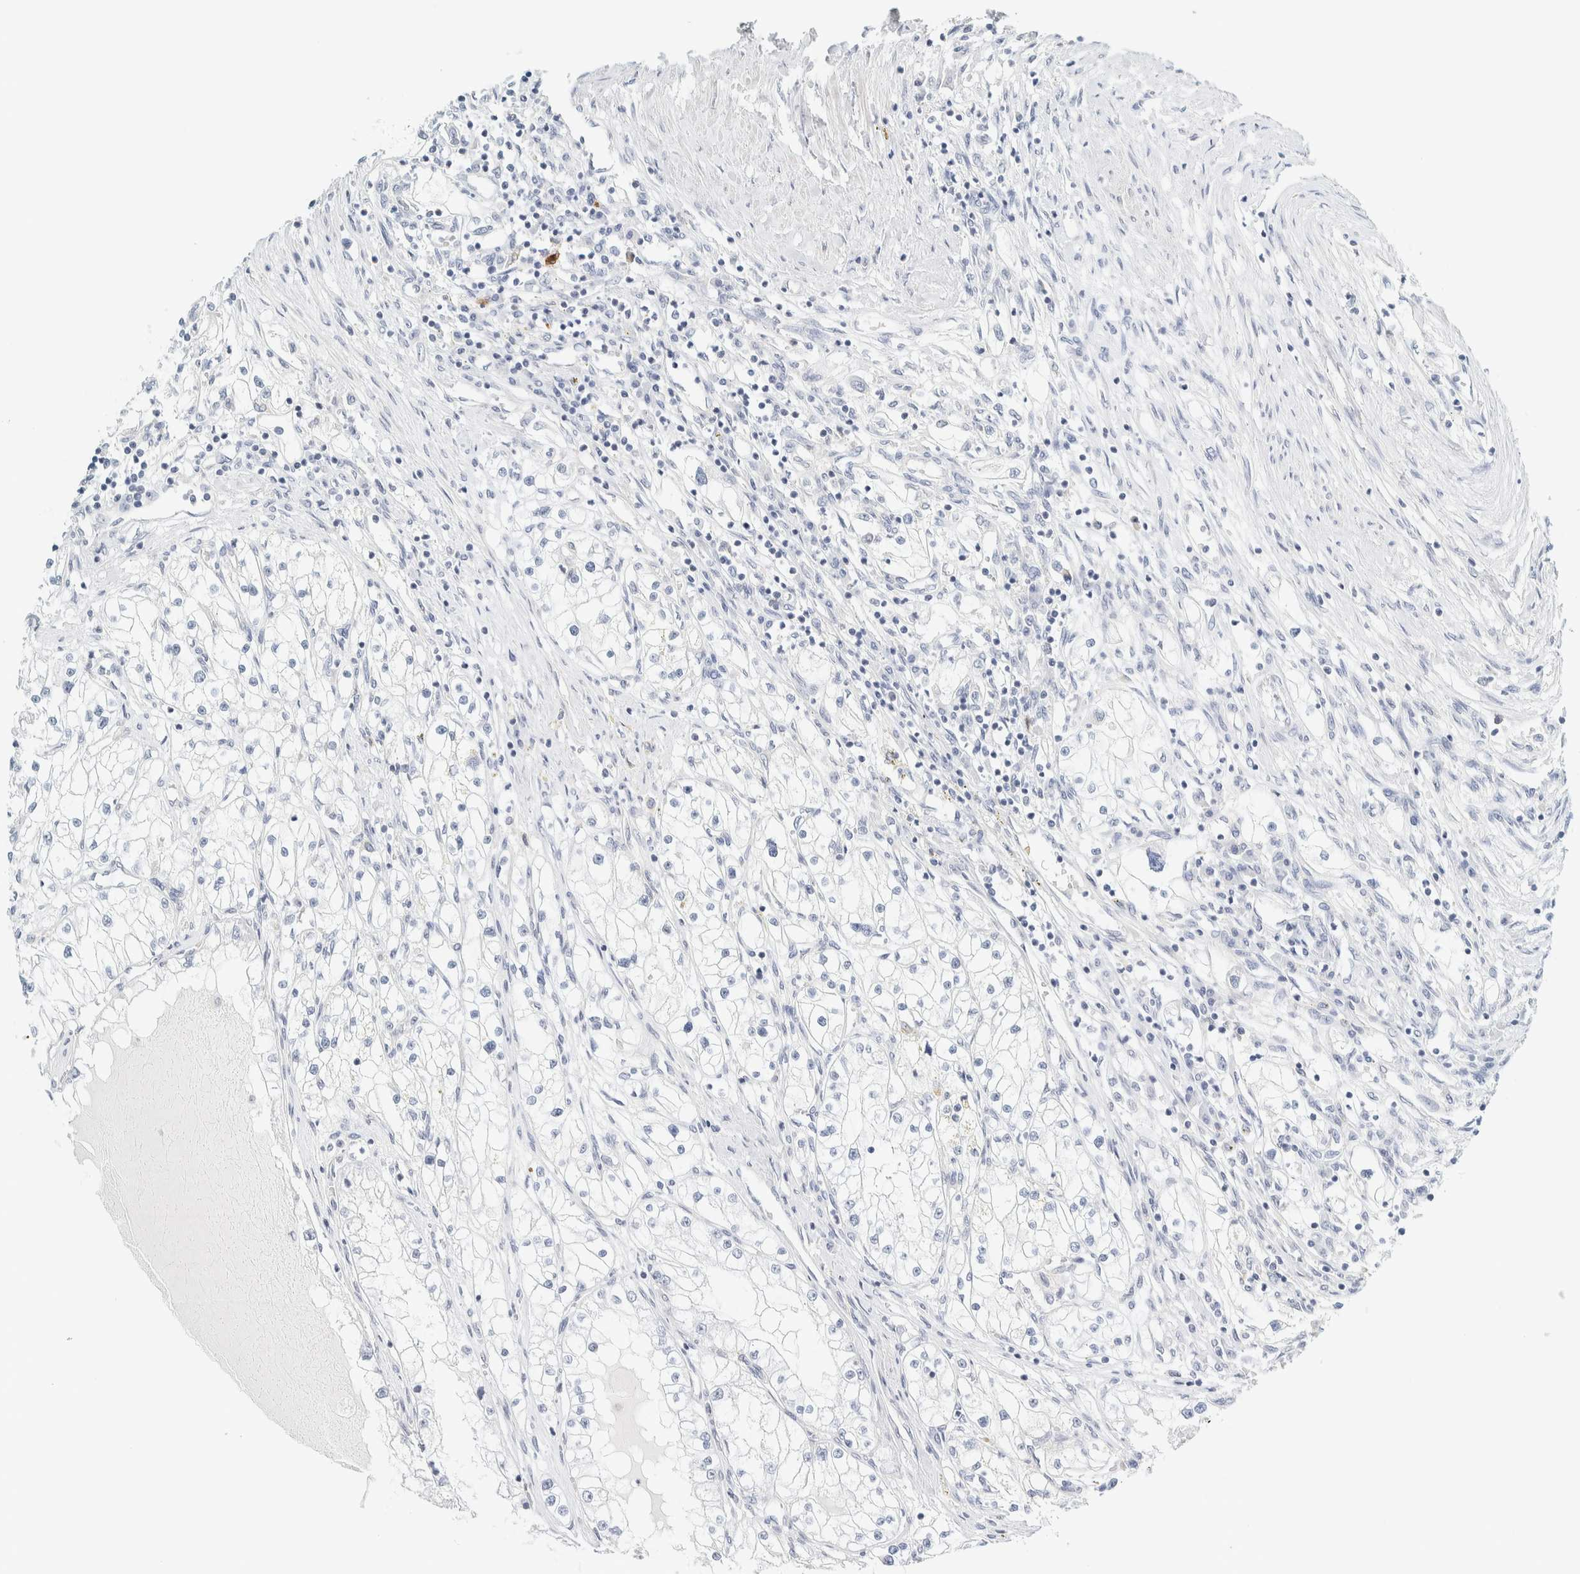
{"staining": {"intensity": "negative", "quantity": "none", "location": "none"}, "tissue": "renal cancer", "cell_type": "Tumor cells", "image_type": "cancer", "snomed": [{"axis": "morphology", "description": "Adenocarcinoma, NOS"}, {"axis": "topography", "description": "Kidney"}], "caption": "The image displays no significant staining in tumor cells of renal adenocarcinoma.", "gene": "NDE1", "patient": {"sex": "male", "age": 68}}